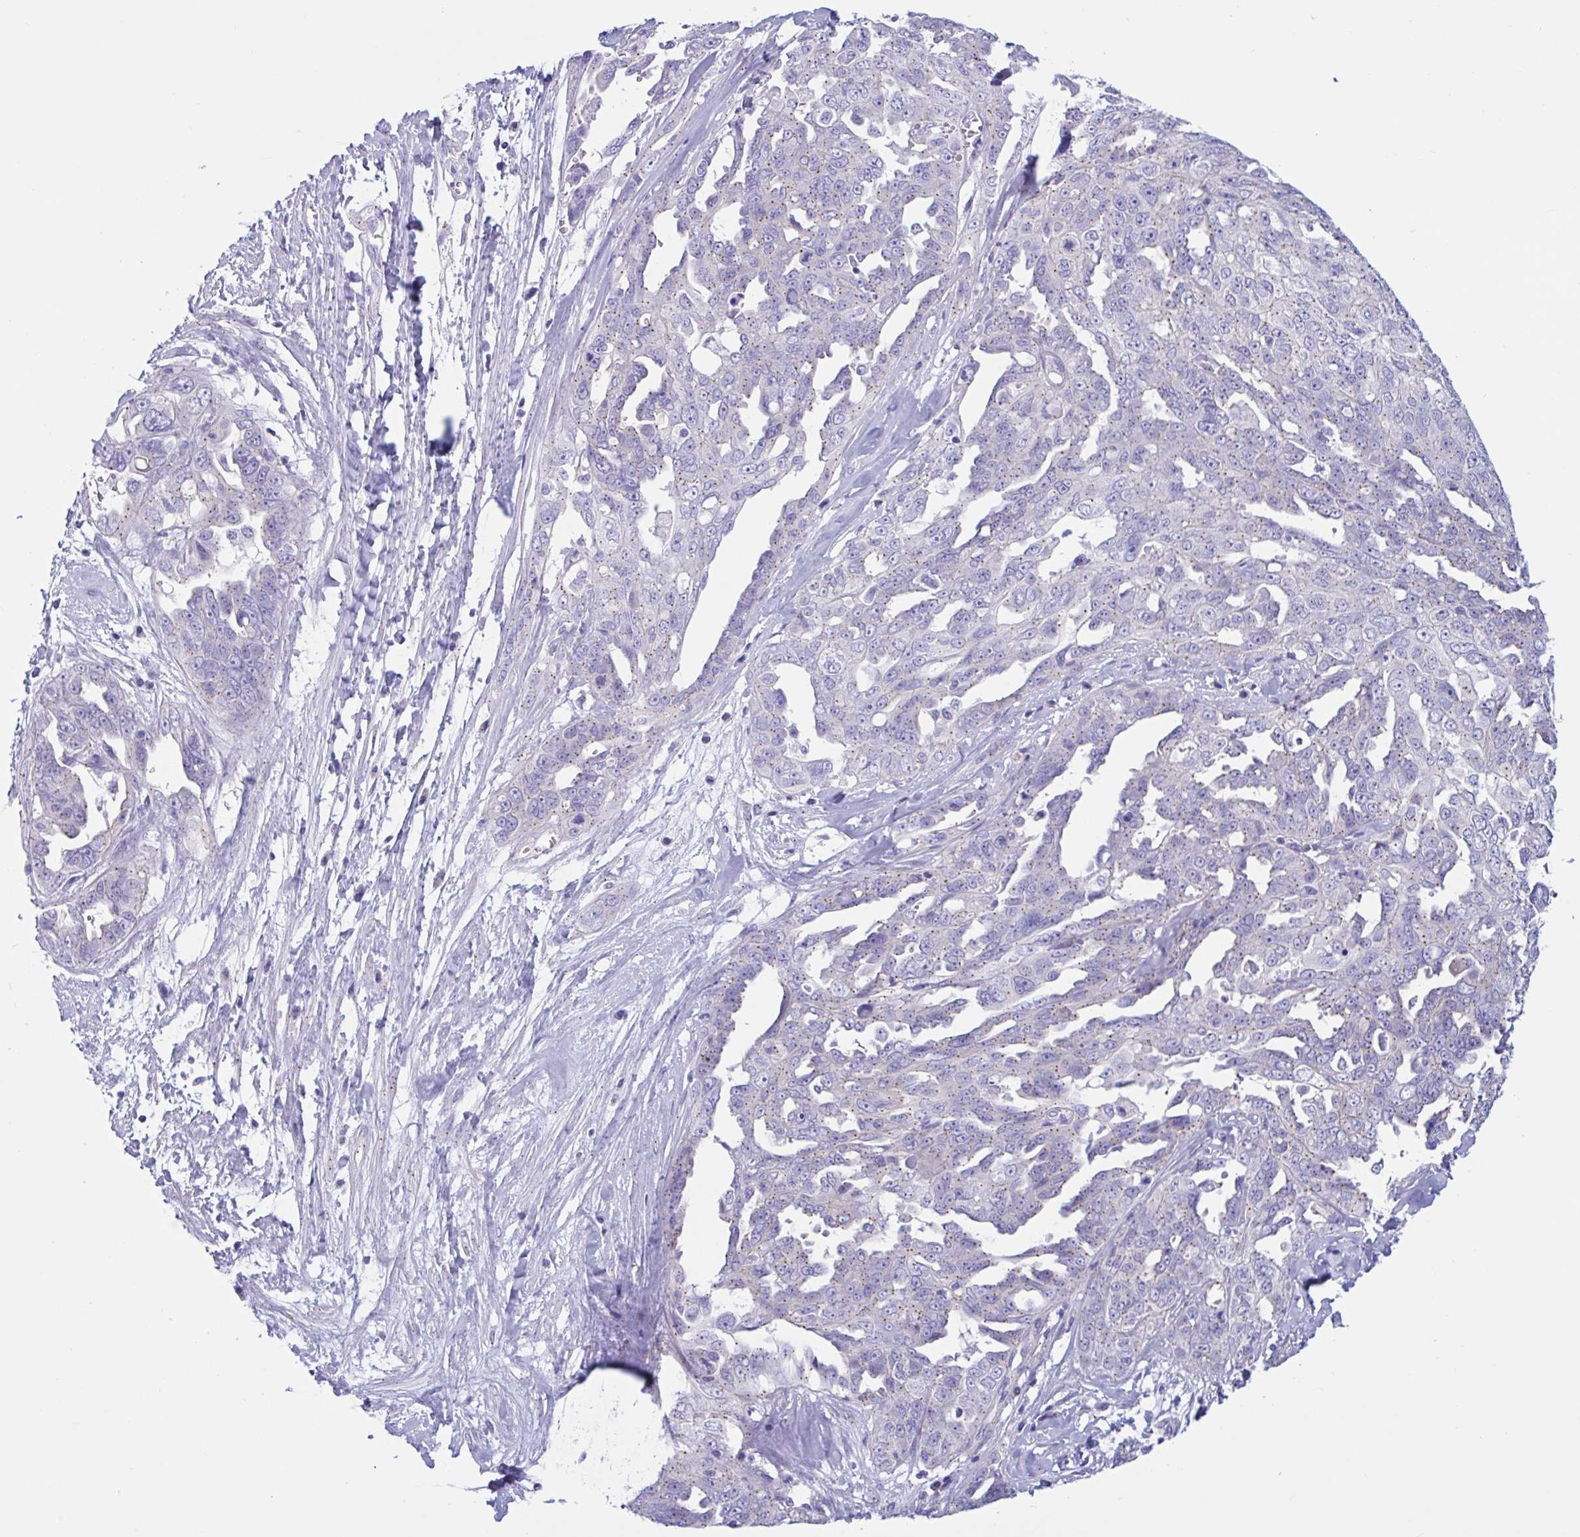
{"staining": {"intensity": "weak", "quantity": "25%-75%", "location": "cytoplasmic/membranous"}, "tissue": "ovarian cancer", "cell_type": "Tumor cells", "image_type": "cancer", "snomed": [{"axis": "morphology", "description": "Carcinoma, endometroid"}, {"axis": "topography", "description": "Ovary"}], "caption": "Endometroid carcinoma (ovarian) stained for a protein demonstrates weak cytoplasmic/membranous positivity in tumor cells.", "gene": "RNASE3", "patient": {"sex": "female", "age": 70}}